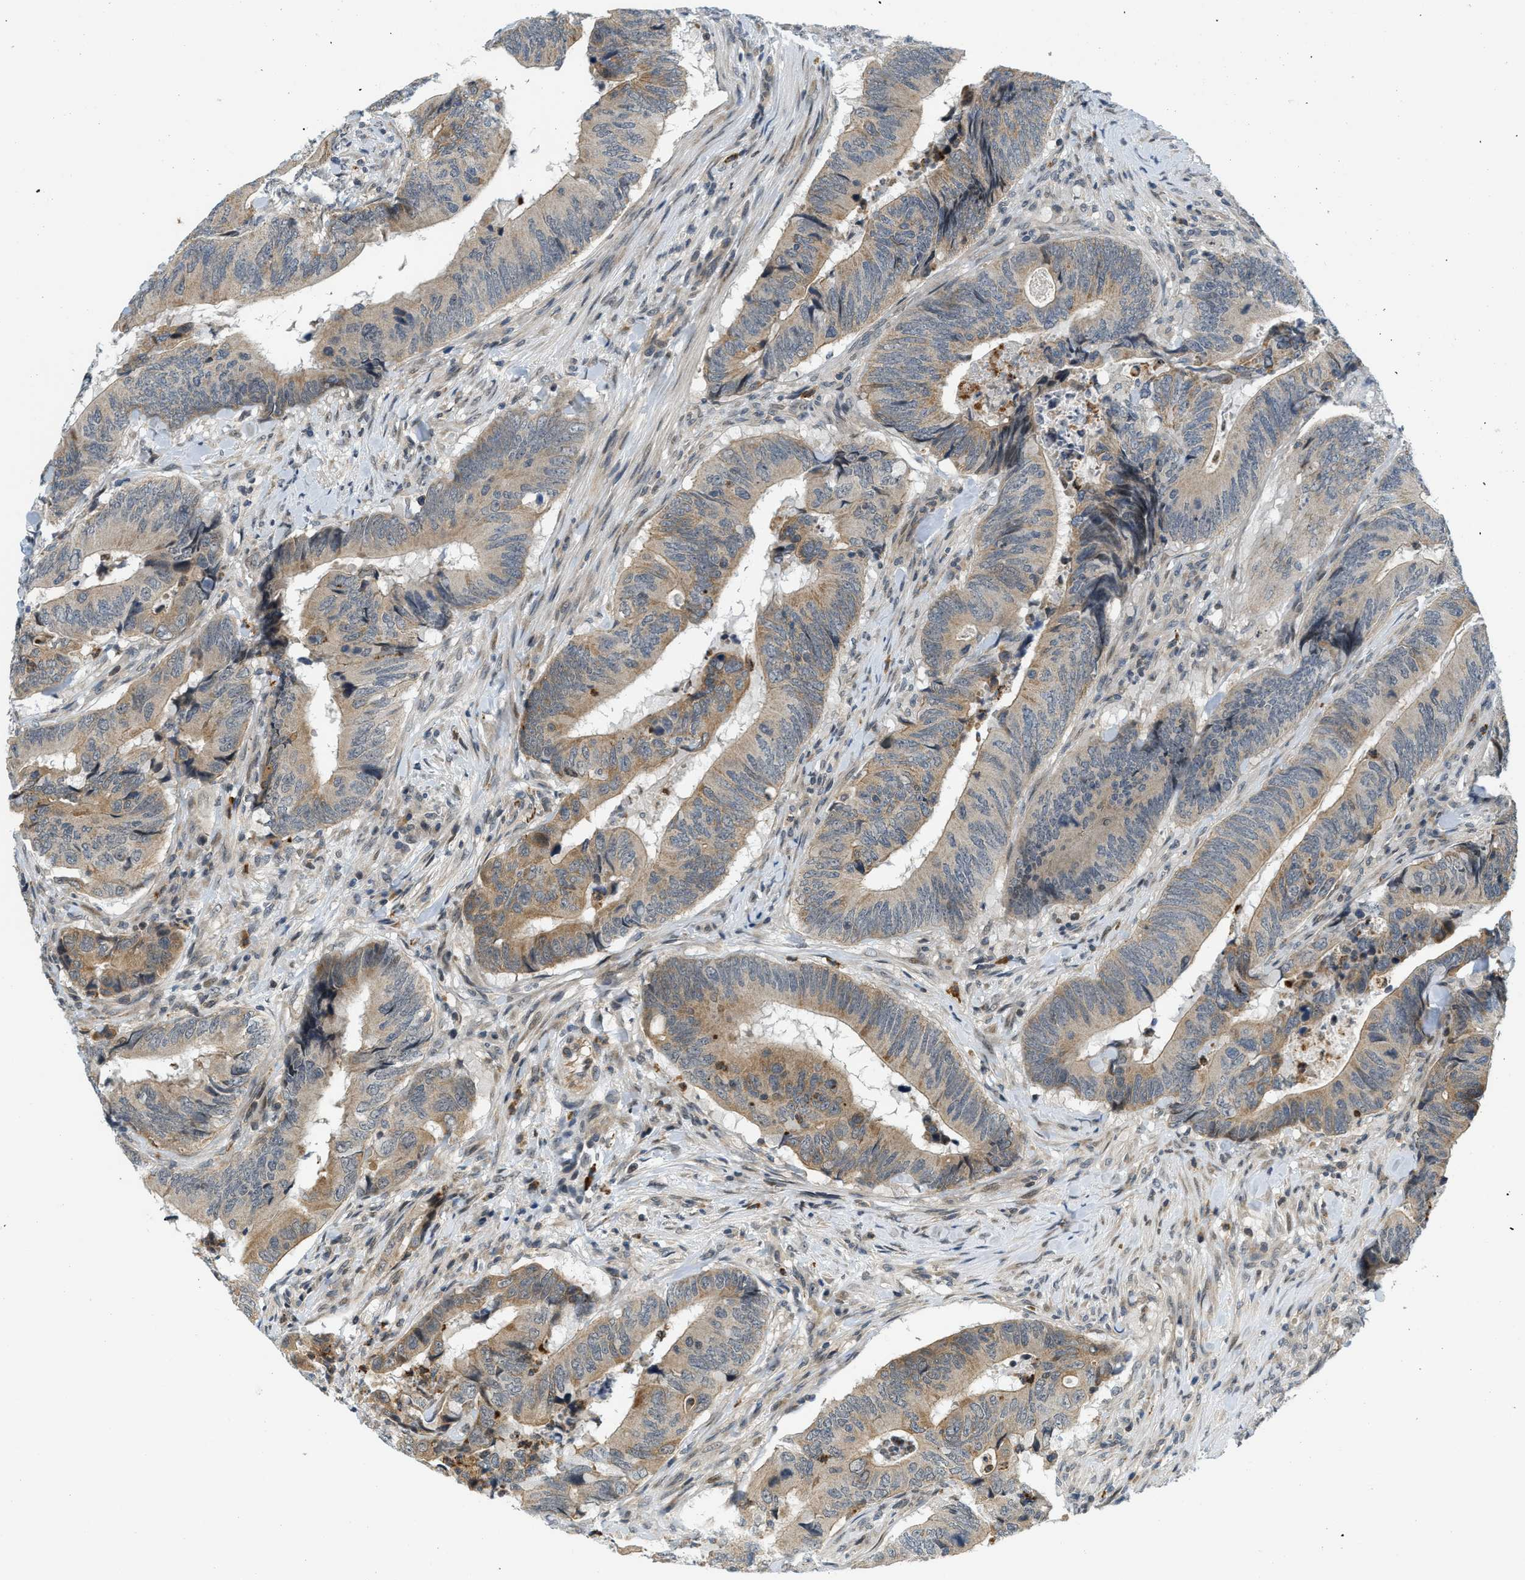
{"staining": {"intensity": "moderate", "quantity": "25%-75%", "location": "cytoplasmic/membranous"}, "tissue": "colorectal cancer", "cell_type": "Tumor cells", "image_type": "cancer", "snomed": [{"axis": "morphology", "description": "Normal tissue, NOS"}, {"axis": "morphology", "description": "Adenocarcinoma, NOS"}, {"axis": "topography", "description": "Colon"}], "caption": "This micrograph reveals colorectal adenocarcinoma stained with immunohistochemistry to label a protein in brown. The cytoplasmic/membranous of tumor cells show moderate positivity for the protein. Nuclei are counter-stained blue.", "gene": "KMT2A", "patient": {"sex": "male", "age": 56}}